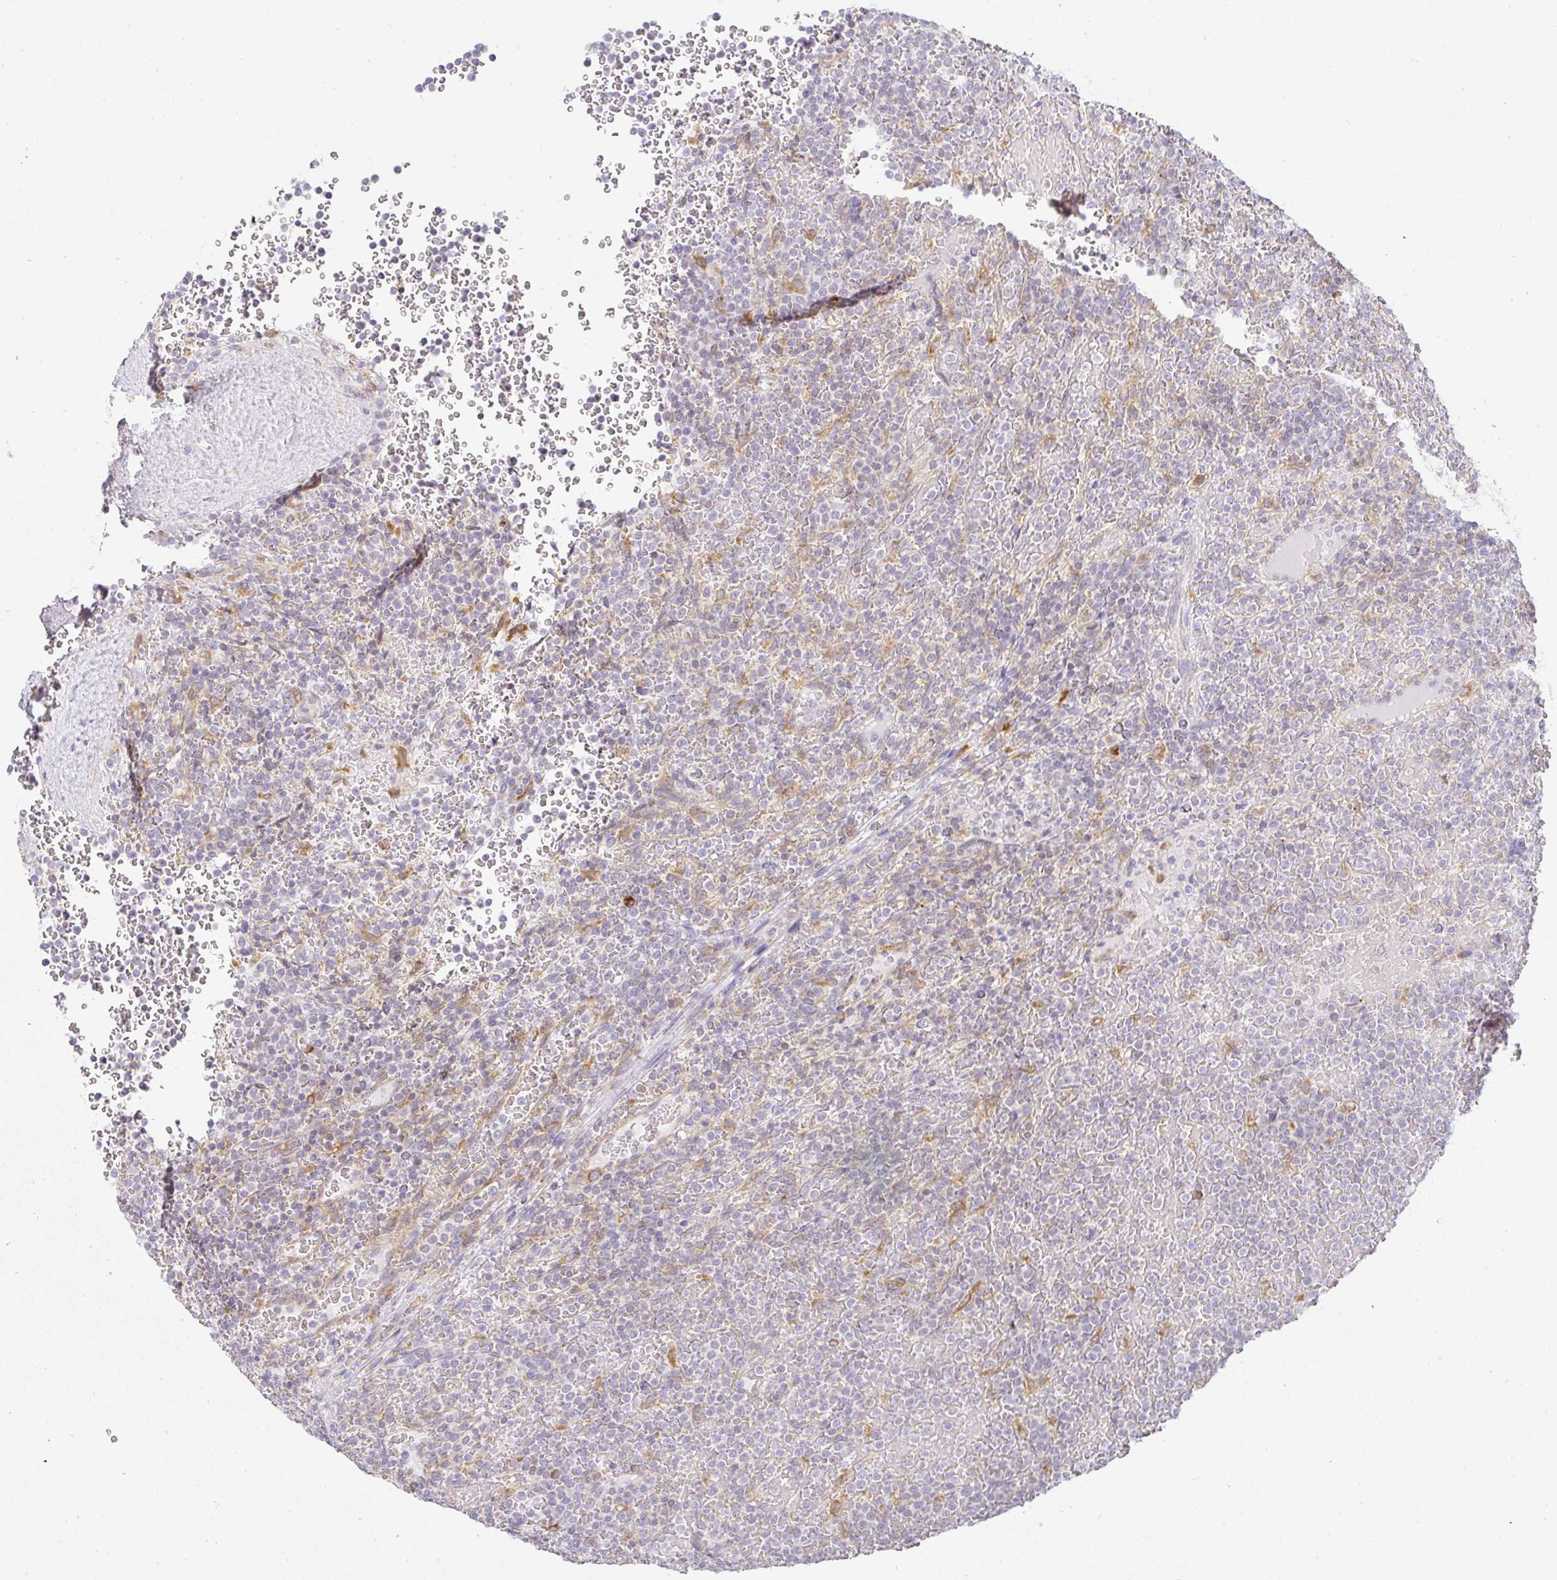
{"staining": {"intensity": "negative", "quantity": "none", "location": "none"}, "tissue": "lymphoma", "cell_type": "Tumor cells", "image_type": "cancer", "snomed": [{"axis": "morphology", "description": "Malignant lymphoma, non-Hodgkin's type, Low grade"}, {"axis": "topography", "description": "Spleen"}], "caption": "Immunohistochemistry image of lymphoma stained for a protein (brown), which demonstrates no staining in tumor cells.", "gene": "DERL2", "patient": {"sex": "male", "age": 60}}